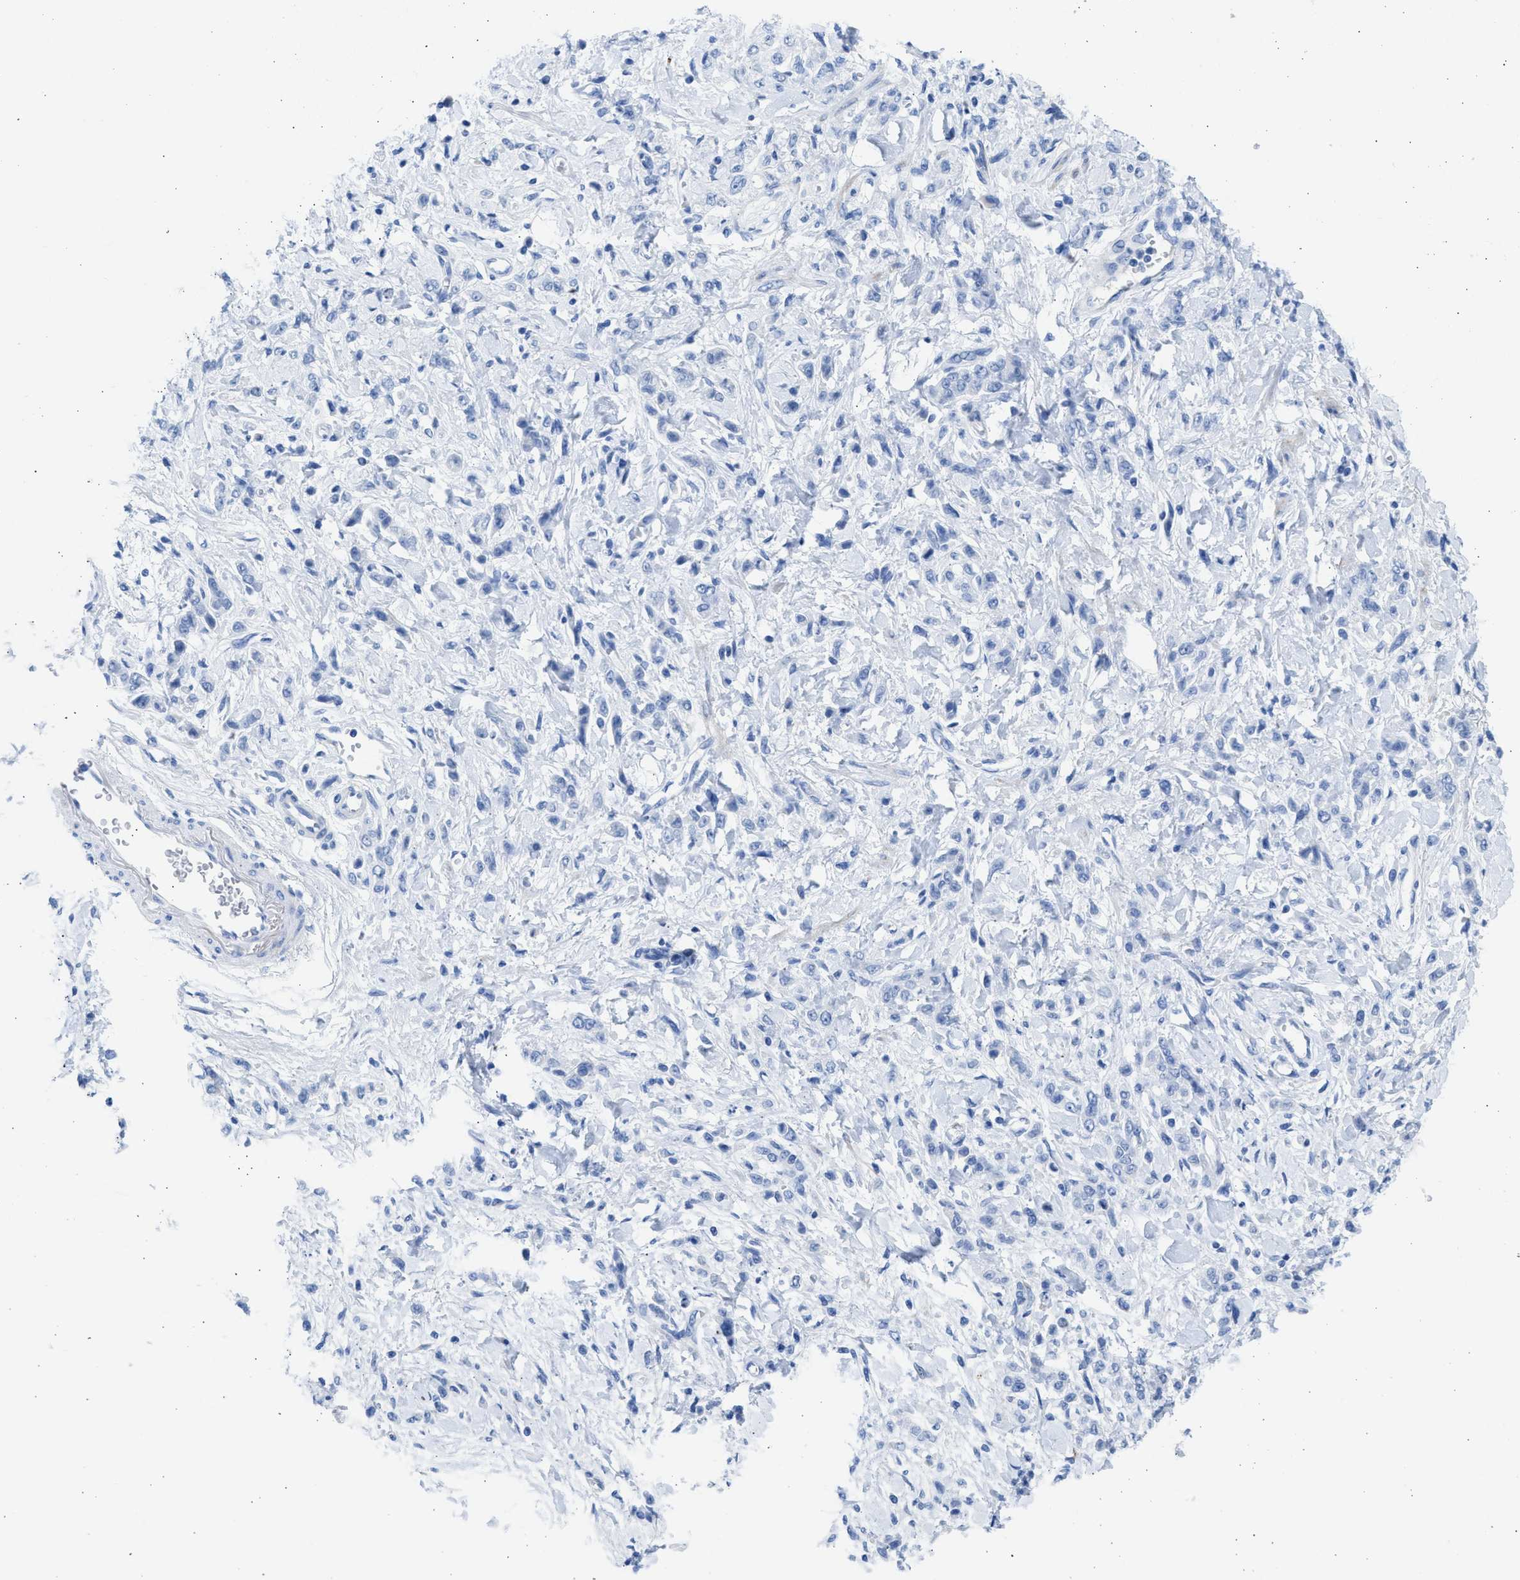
{"staining": {"intensity": "negative", "quantity": "none", "location": "none"}, "tissue": "stomach cancer", "cell_type": "Tumor cells", "image_type": "cancer", "snomed": [{"axis": "morphology", "description": "Normal tissue, NOS"}, {"axis": "morphology", "description": "Adenocarcinoma, NOS"}, {"axis": "topography", "description": "Stomach"}], "caption": "IHC histopathology image of neoplastic tissue: adenocarcinoma (stomach) stained with DAB (3,3'-diaminobenzidine) reveals no significant protein positivity in tumor cells. (Stains: DAB IHC with hematoxylin counter stain, Microscopy: brightfield microscopy at high magnification).", "gene": "SPATA3", "patient": {"sex": "male", "age": 82}}